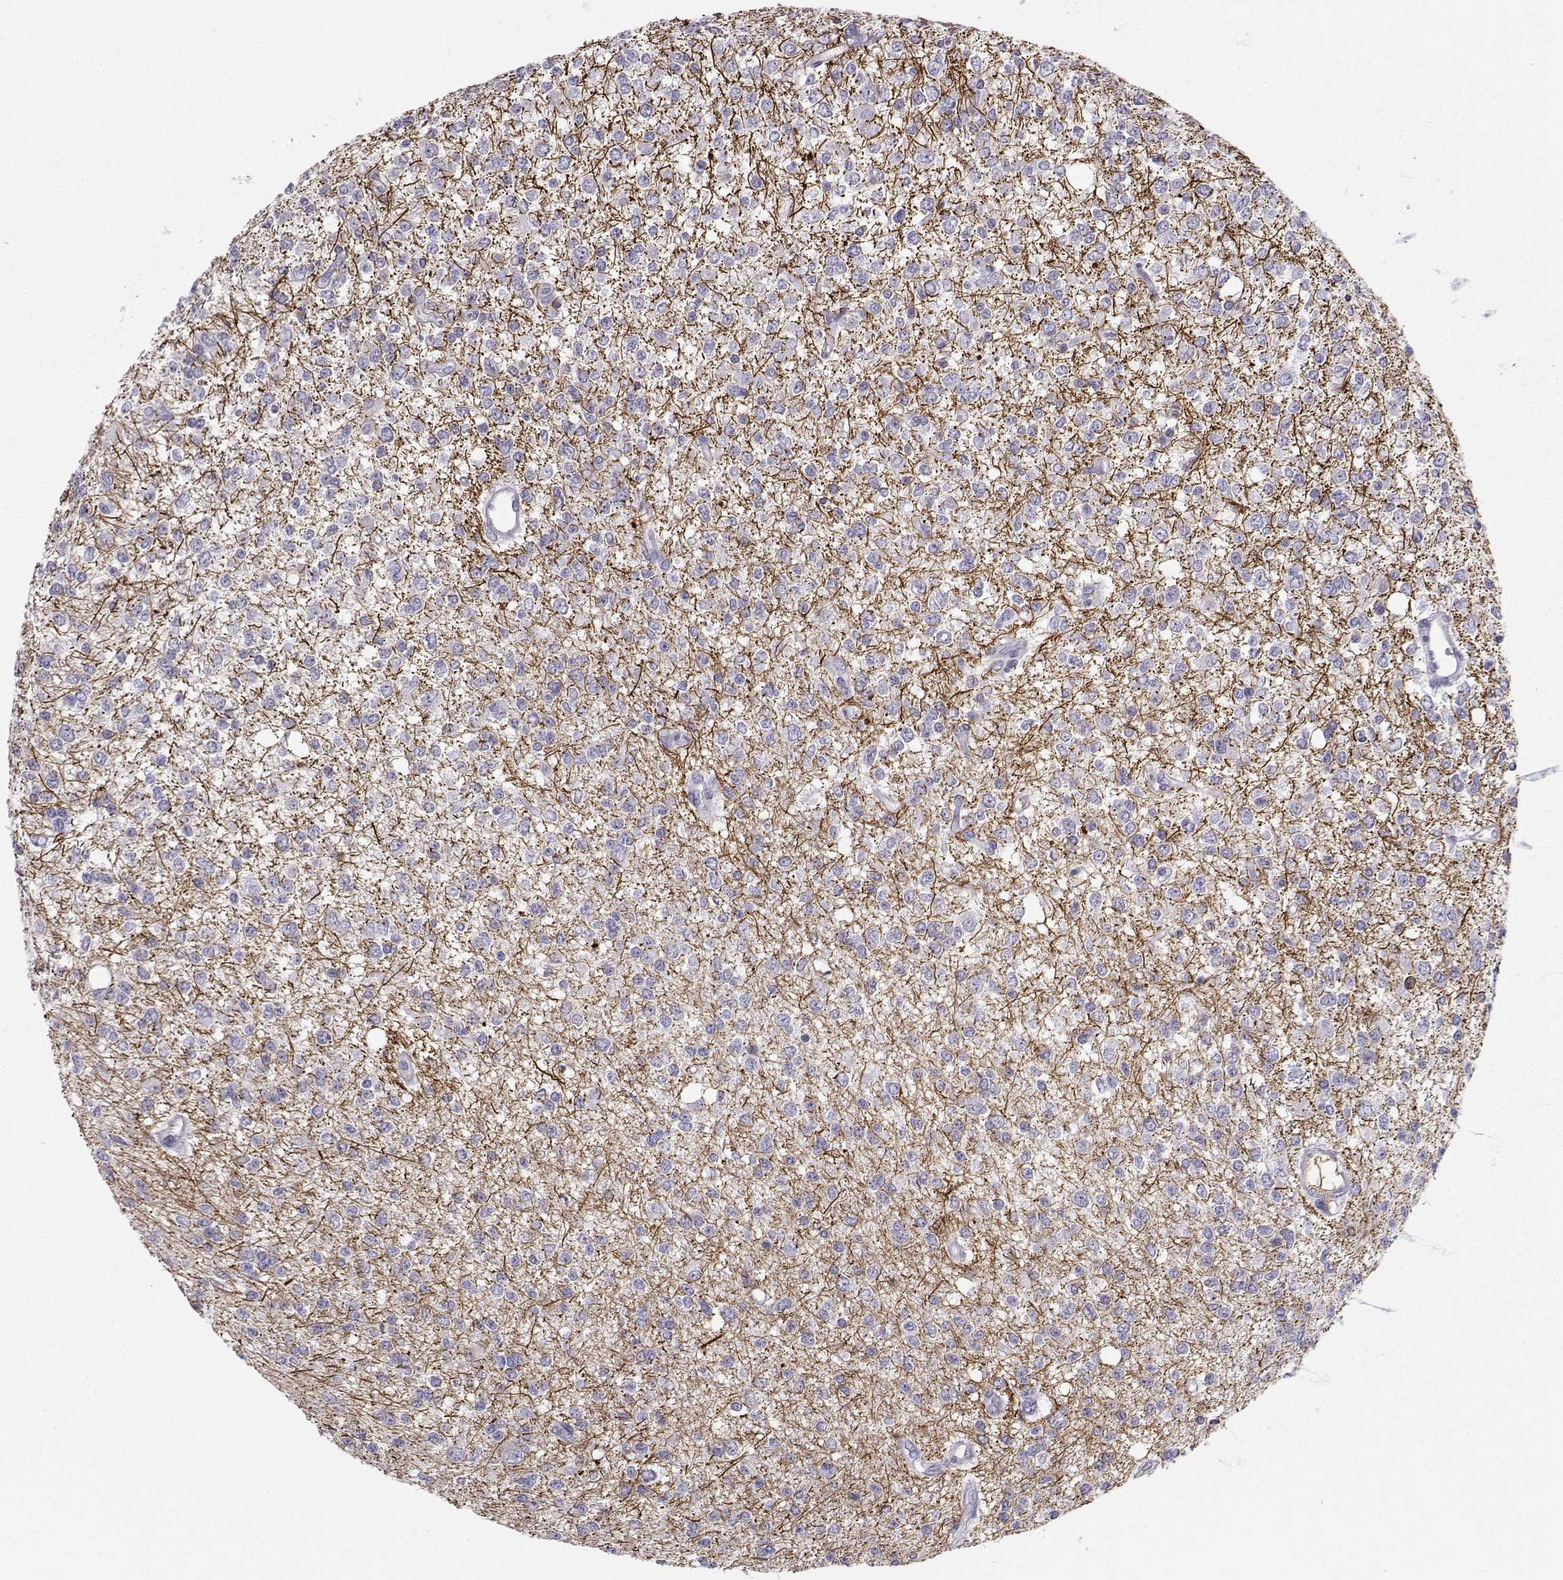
{"staining": {"intensity": "negative", "quantity": "none", "location": "none"}, "tissue": "glioma", "cell_type": "Tumor cells", "image_type": "cancer", "snomed": [{"axis": "morphology", "description": "Glioma, malignant, Low grade"}, {"axis": "topography", "description": "Brain"}], "caption": "Photomicrograph shows no significant protein expression in tumor cells of glioma.", "gene": "LHX1", "patient": {"sex": "male", "age": 67}}